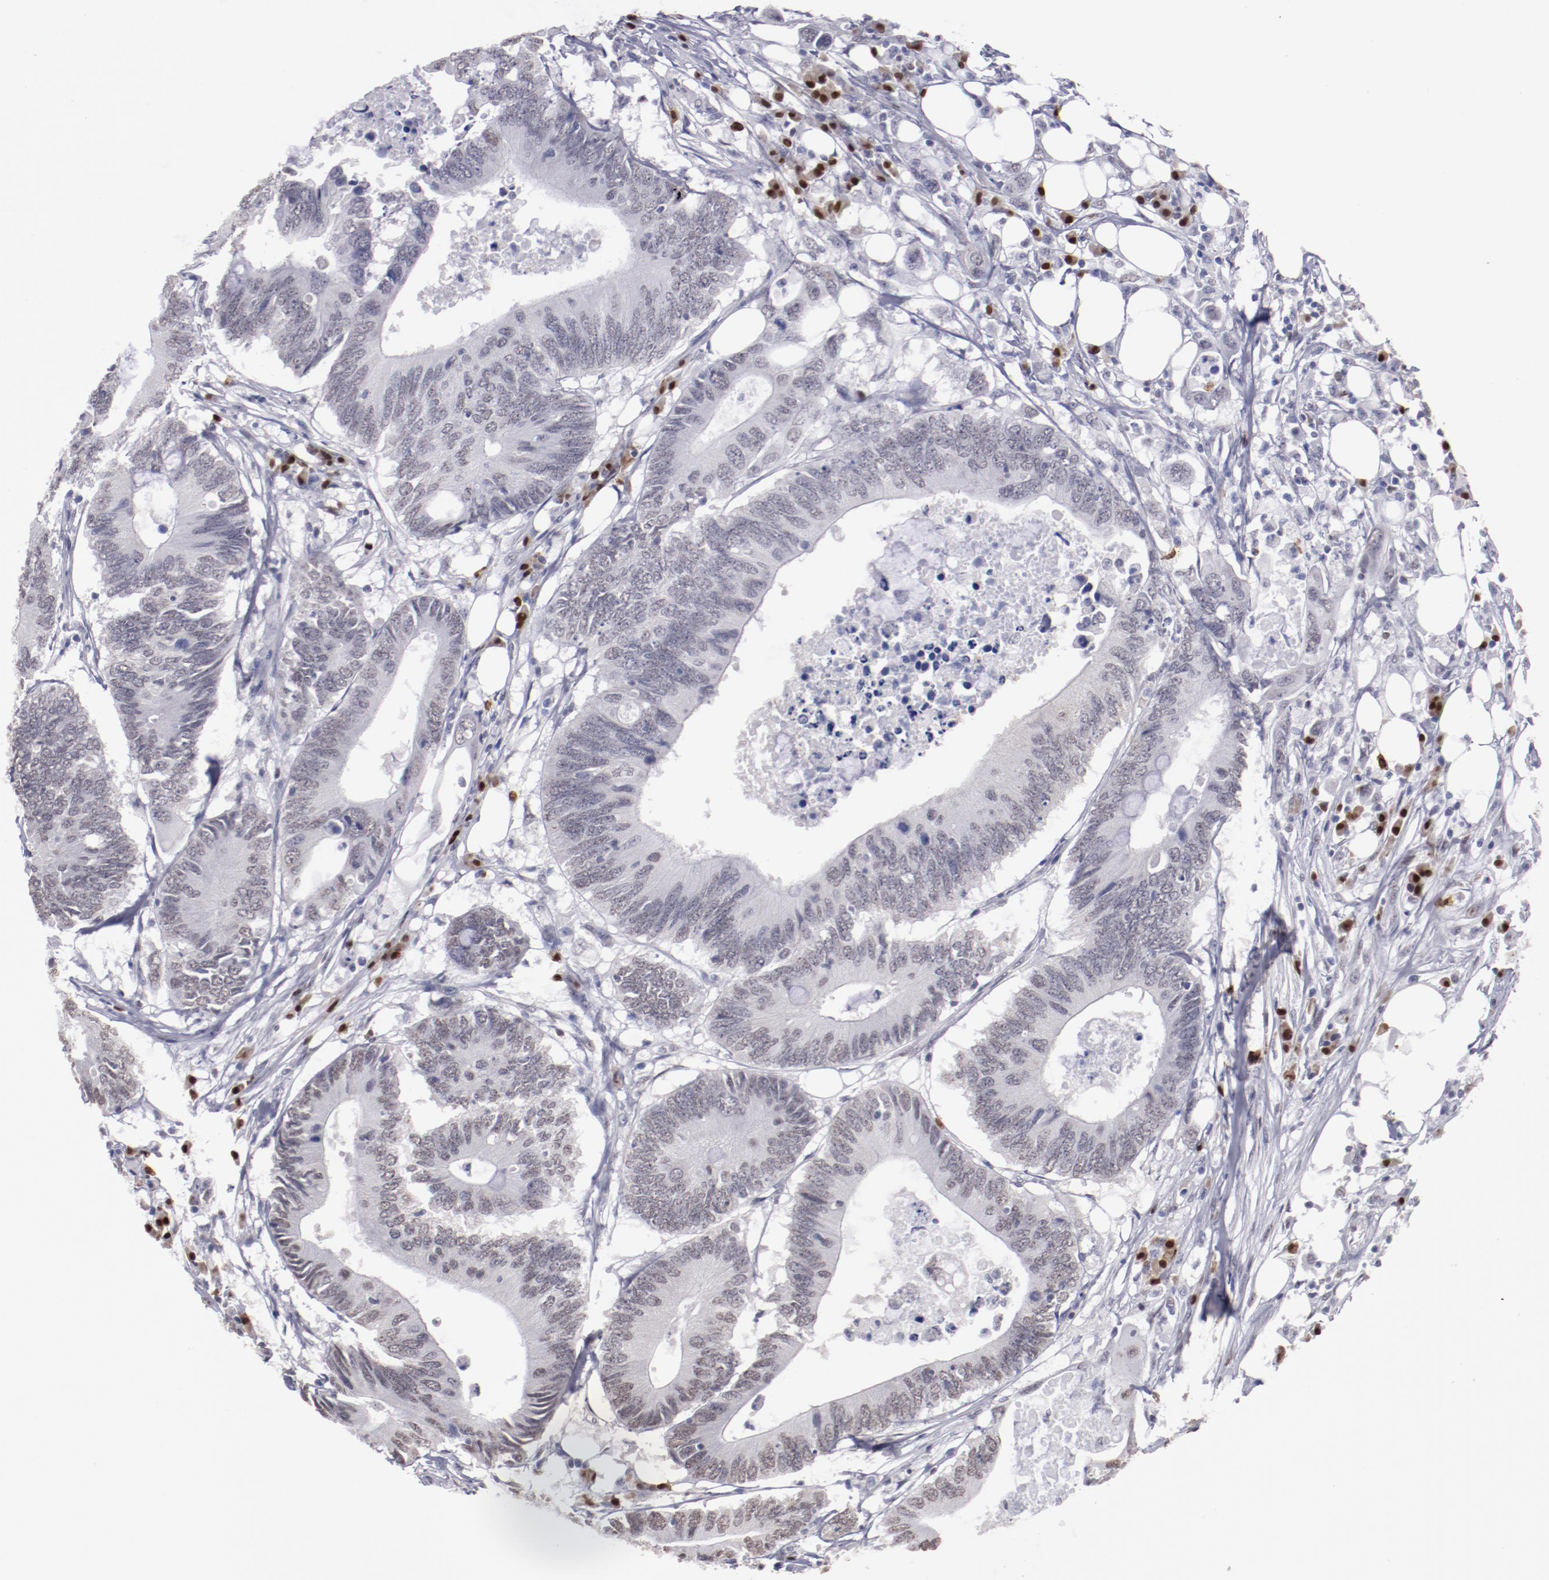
{"staining": {"intensity": "weak", "quantity": "<25%", "location": "nuclear"}, "tissue": "colorectal cancer", "cell_type": "Tumor cells", "image_type": "cancer", "snomed": [{"axis": "morphology", "description": "Adenocarcinoma, NOS"}, {"axis": "topography", "description": "Colon"}], "caption": "Immunohistochemical staining of colorectal adenocarcinoma displays no significant expression in tumor cells. The staining was performed using DAB (3,3'-diaminobenzidine) to visualize the protein expression in brown, while the nuclei were stained in blue with hematoxylin (Magnification: 20x).", "gene": "IRF4", "patient": {"sex": "male", "age": 71}}